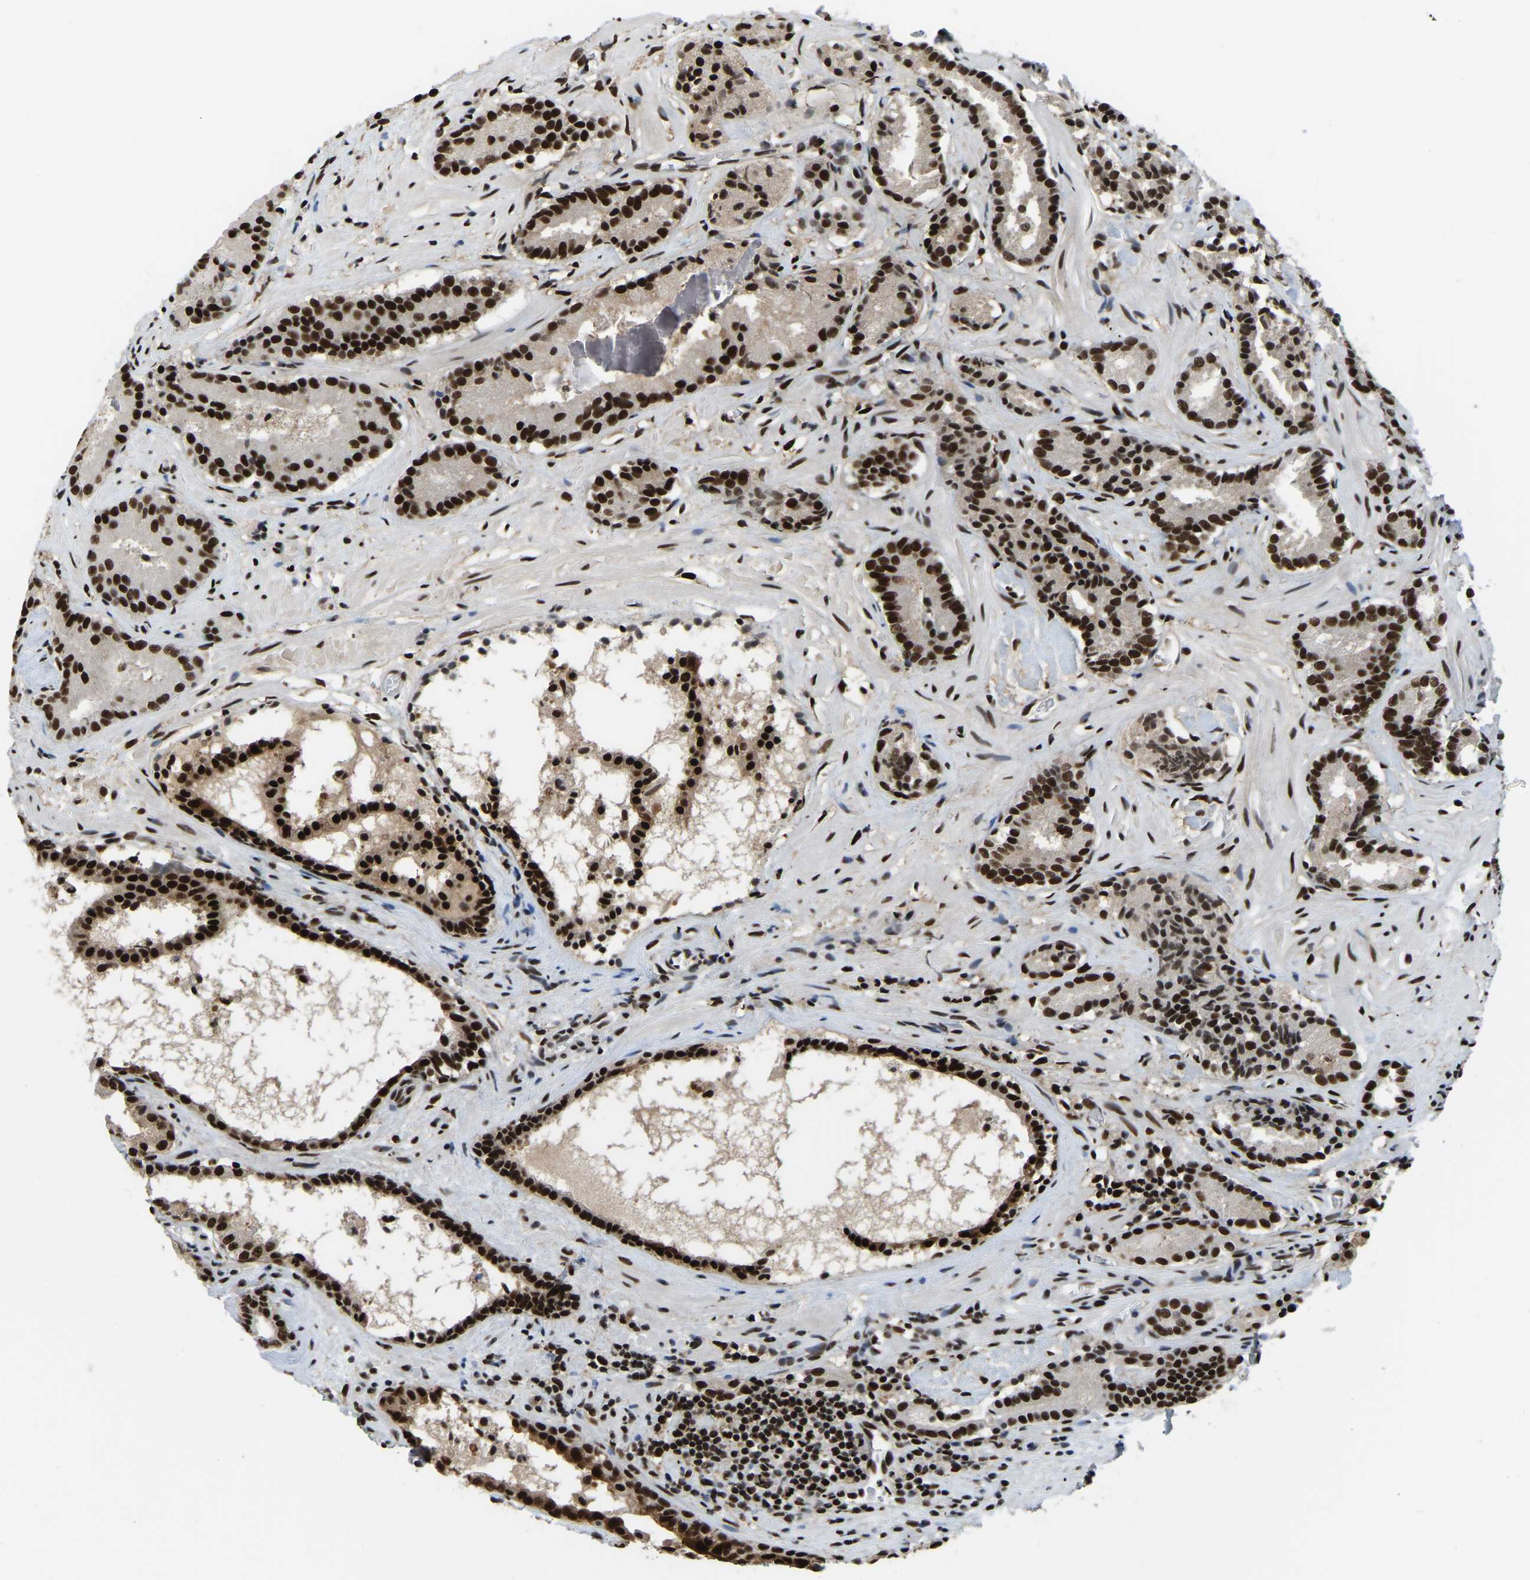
{"staining": {"intensity": "strong", "quantity": ">75%", "location": "nuclear"}, "tissue": "prostate cancer", "cell_type": "Tumor cells", "image_type": "cancer", "snomed": [{"axis": "morphology", "description": "Adenocarcinoma, Low grade"}, {"axis": "topography", "description": "Prostate"}], "caption": "Immunohistochemistry image of prostate adenocarcinoma (low-grade) stained for a protein (brown), which demonstrates high levels of strong nuclear positivity in about >75% of tumor cells.", "gene": "TBL1XR1", "patient": {"sex": "male", "age": 51}}